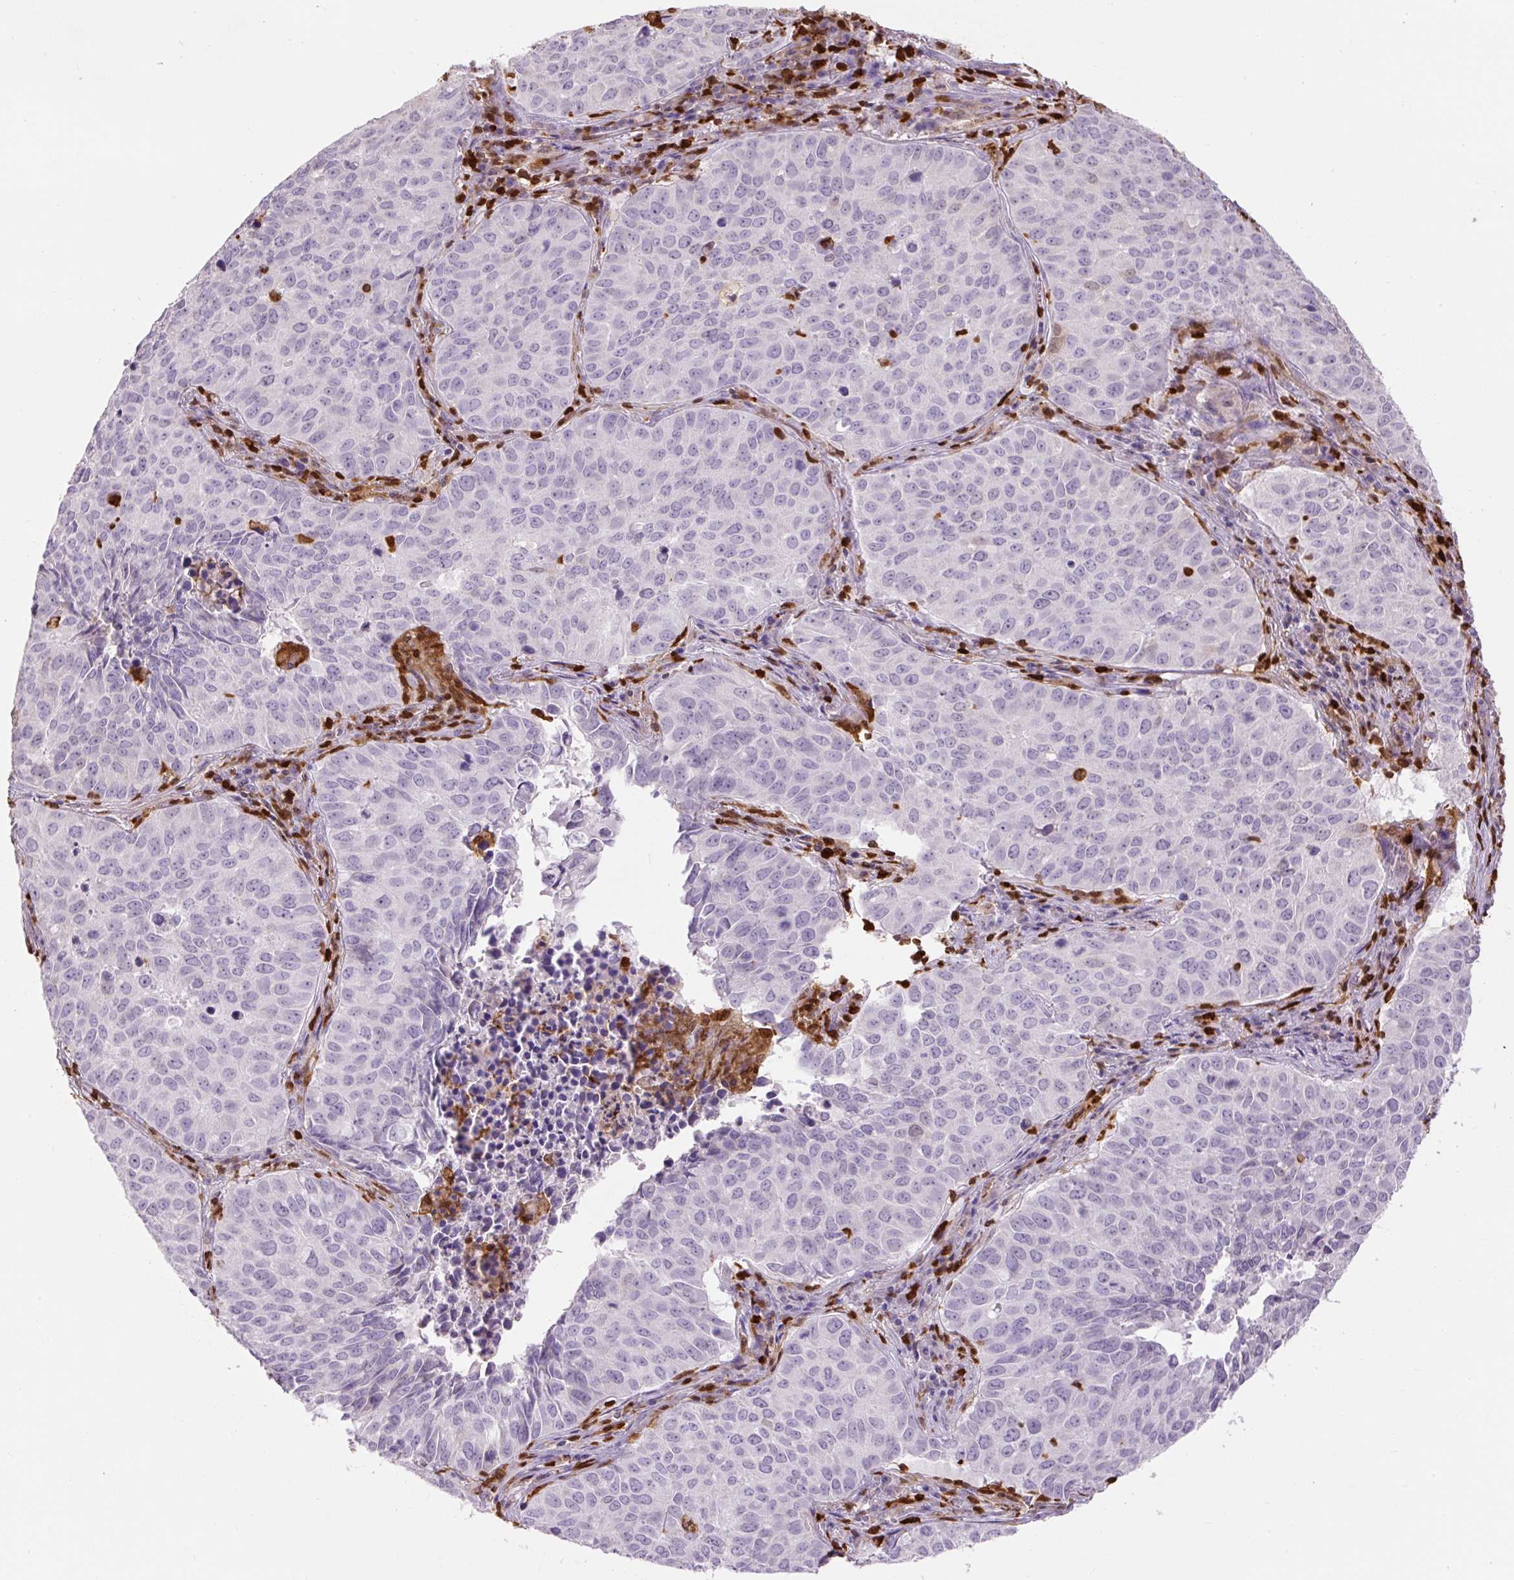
{"staining": {"intensity": "negative", "quantity": "none", "location": "none"}, "tissue": "lung cancer", "cell_type": "Tumor cells", "image_type": "cancer", "snomed": [{"axis": "morphology", "description": "Adenocarcinoma, NOS"}, {"axis": "topography", "description": "Lung"}], "caption": "DAB (3,3'-diaminobenzidine) immunohistochemical staining of human lung cancer (adenocarcinoma) reveals no significant positivity in tumor cells.", "gene": "S100A4", "patient": {"sex": "female", "age": 50}}